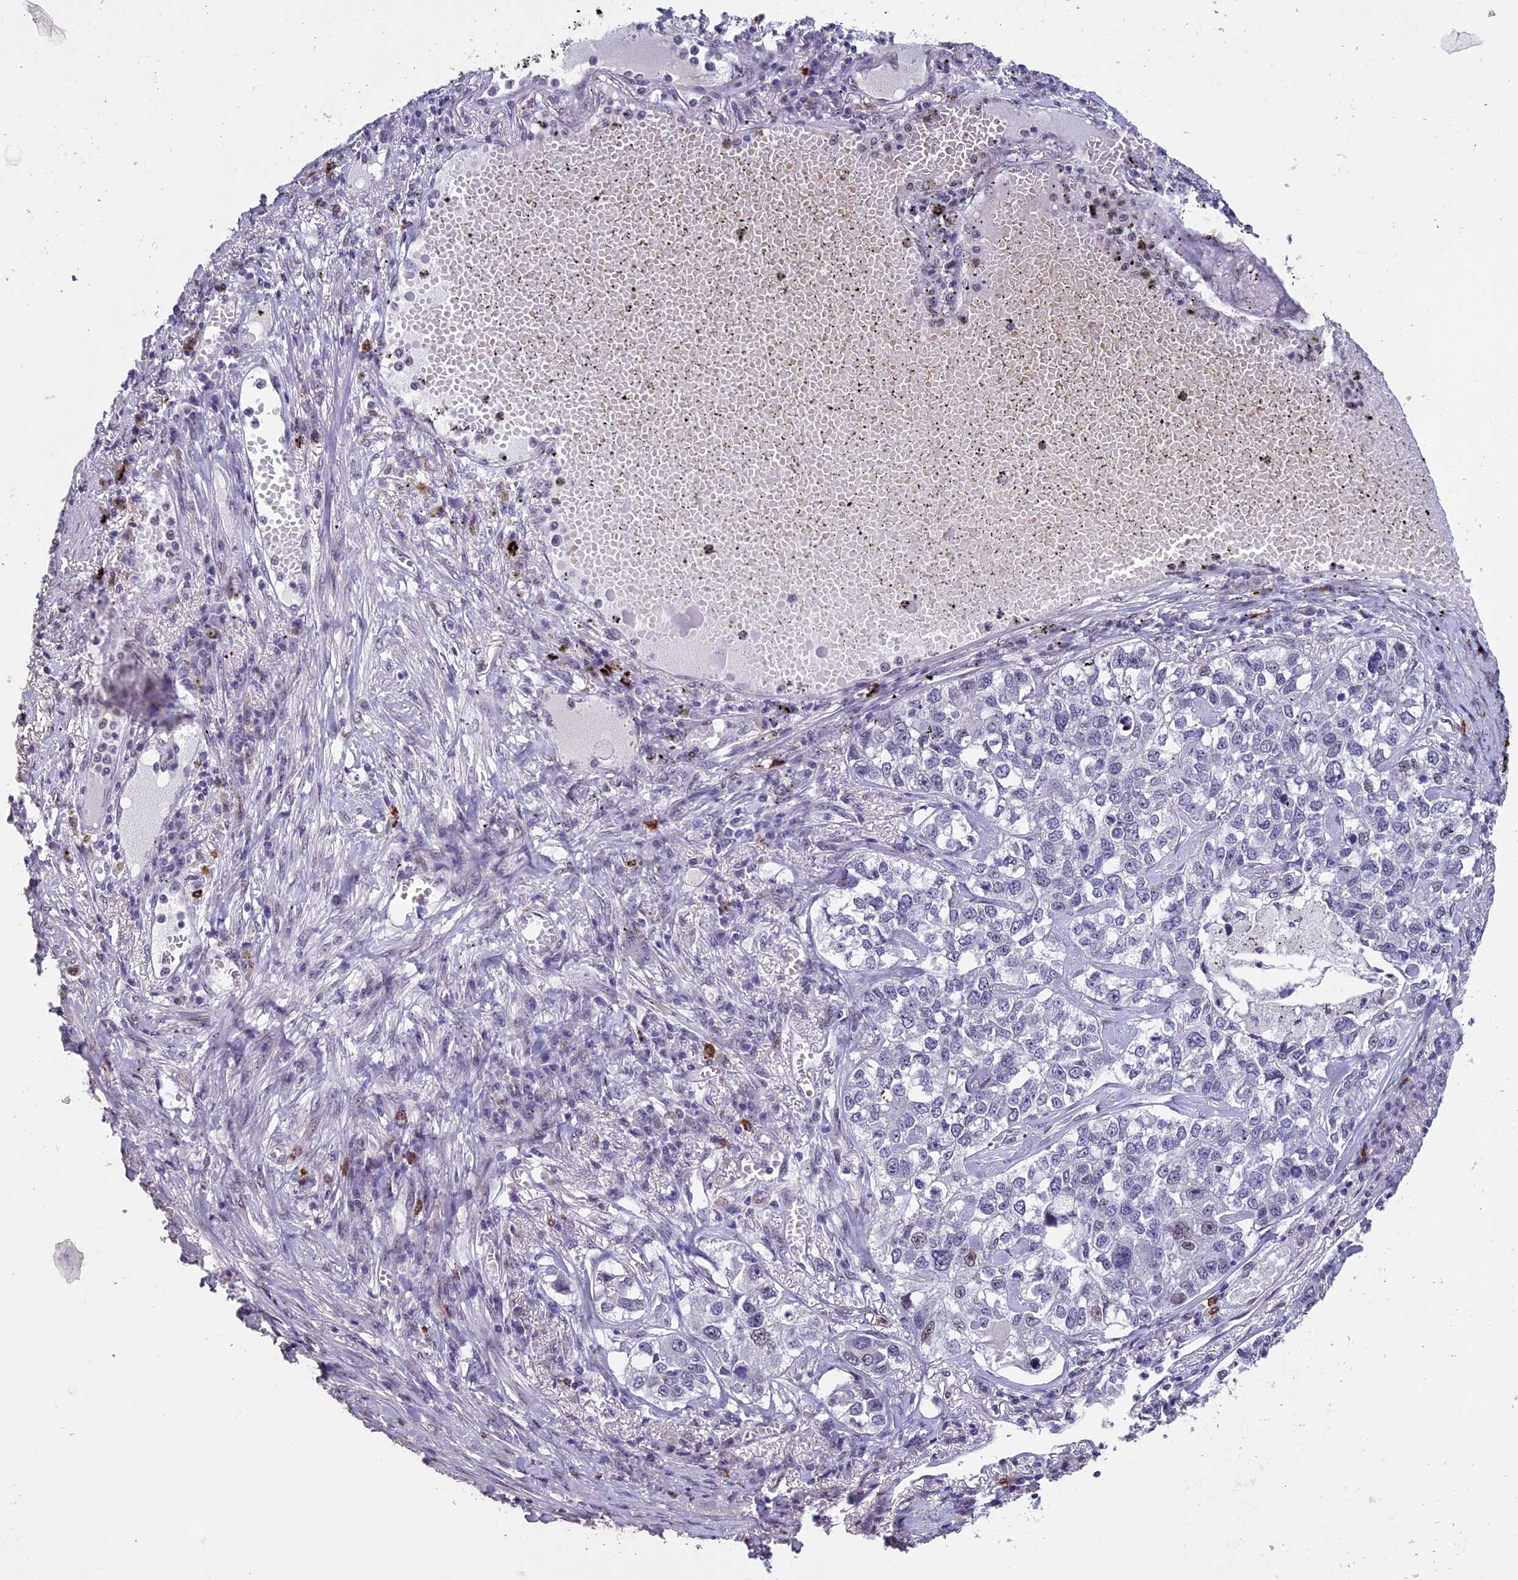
{"staining": {"intensity": "negative", "quantity": "none", "location": "none"}, "tissue": "lung cancer", "cell_type": "Tumor cells", "image_type": "cancer", "snomed": [{"axis": "morphology", "description": "Adenocarcinoma, NOS"}, {"axis": "topography", "description": "Lung"}], "caption": "Lung cancer (adenocarcinoma) was stained to show a protein in brown. There is no significant expression in tumor cells.", "gene": "RNF40", "patient": {"sex": "male", "age": 49}}